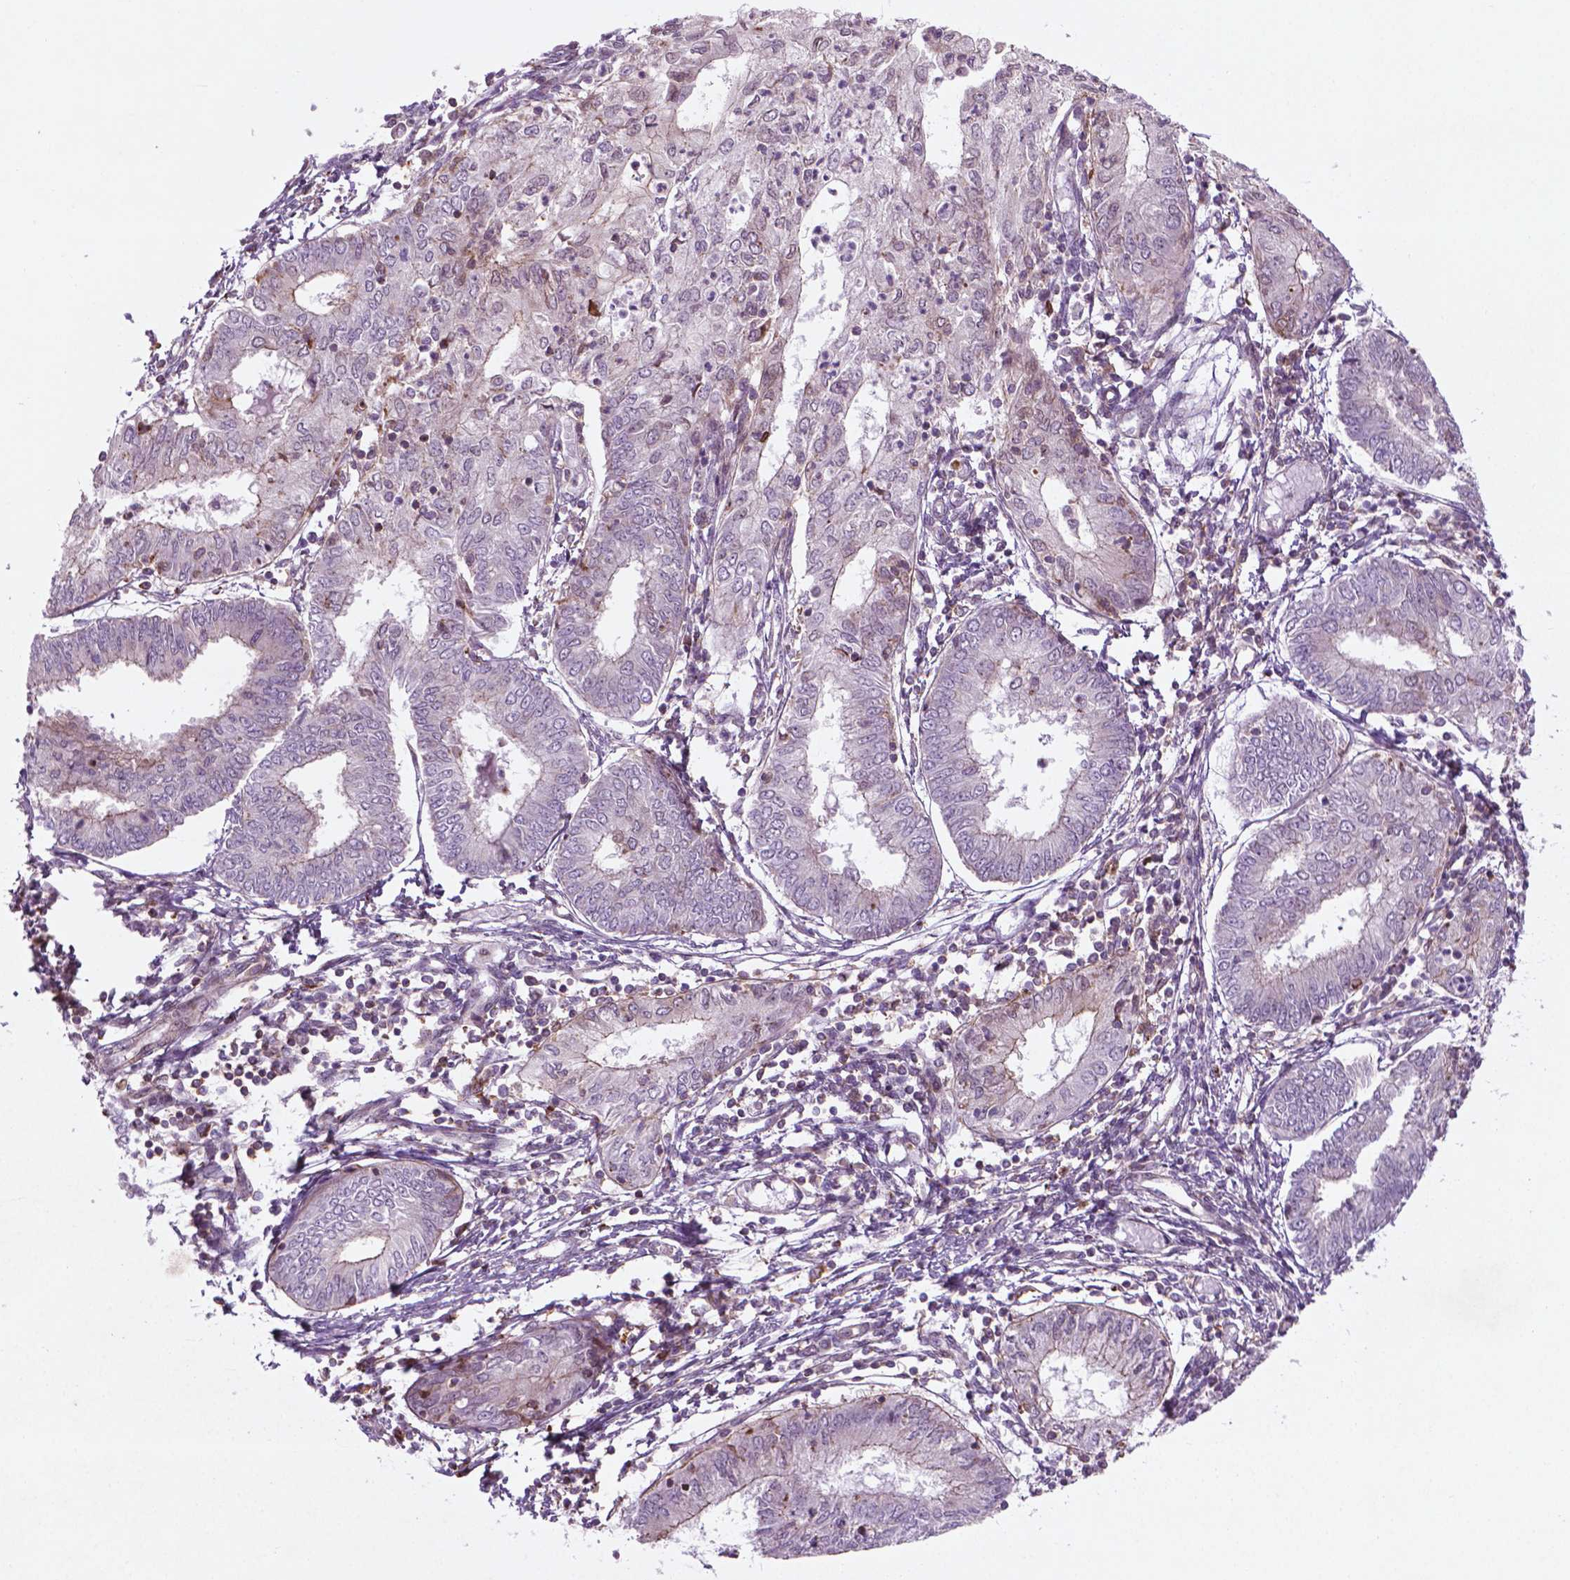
{"staining": {"intensity": "negative", "quantity": "none", "location": "none"}, "tissue": "endometrial cancer", "cell_type": "Tumor cells", "image_type": "cancer", "snomed": [{"axis": "morphology", "description": "Adenocarcinoma, NOS"}, {"axis": "topography", "description": "Endometrium"}], "caption": "Immunohistochemical staining of human endometrial adenocarcinoma displays no significant positivity in tumor cells.", "gene": "TCHP", "patient": {"sex": "female", "age": 68}}